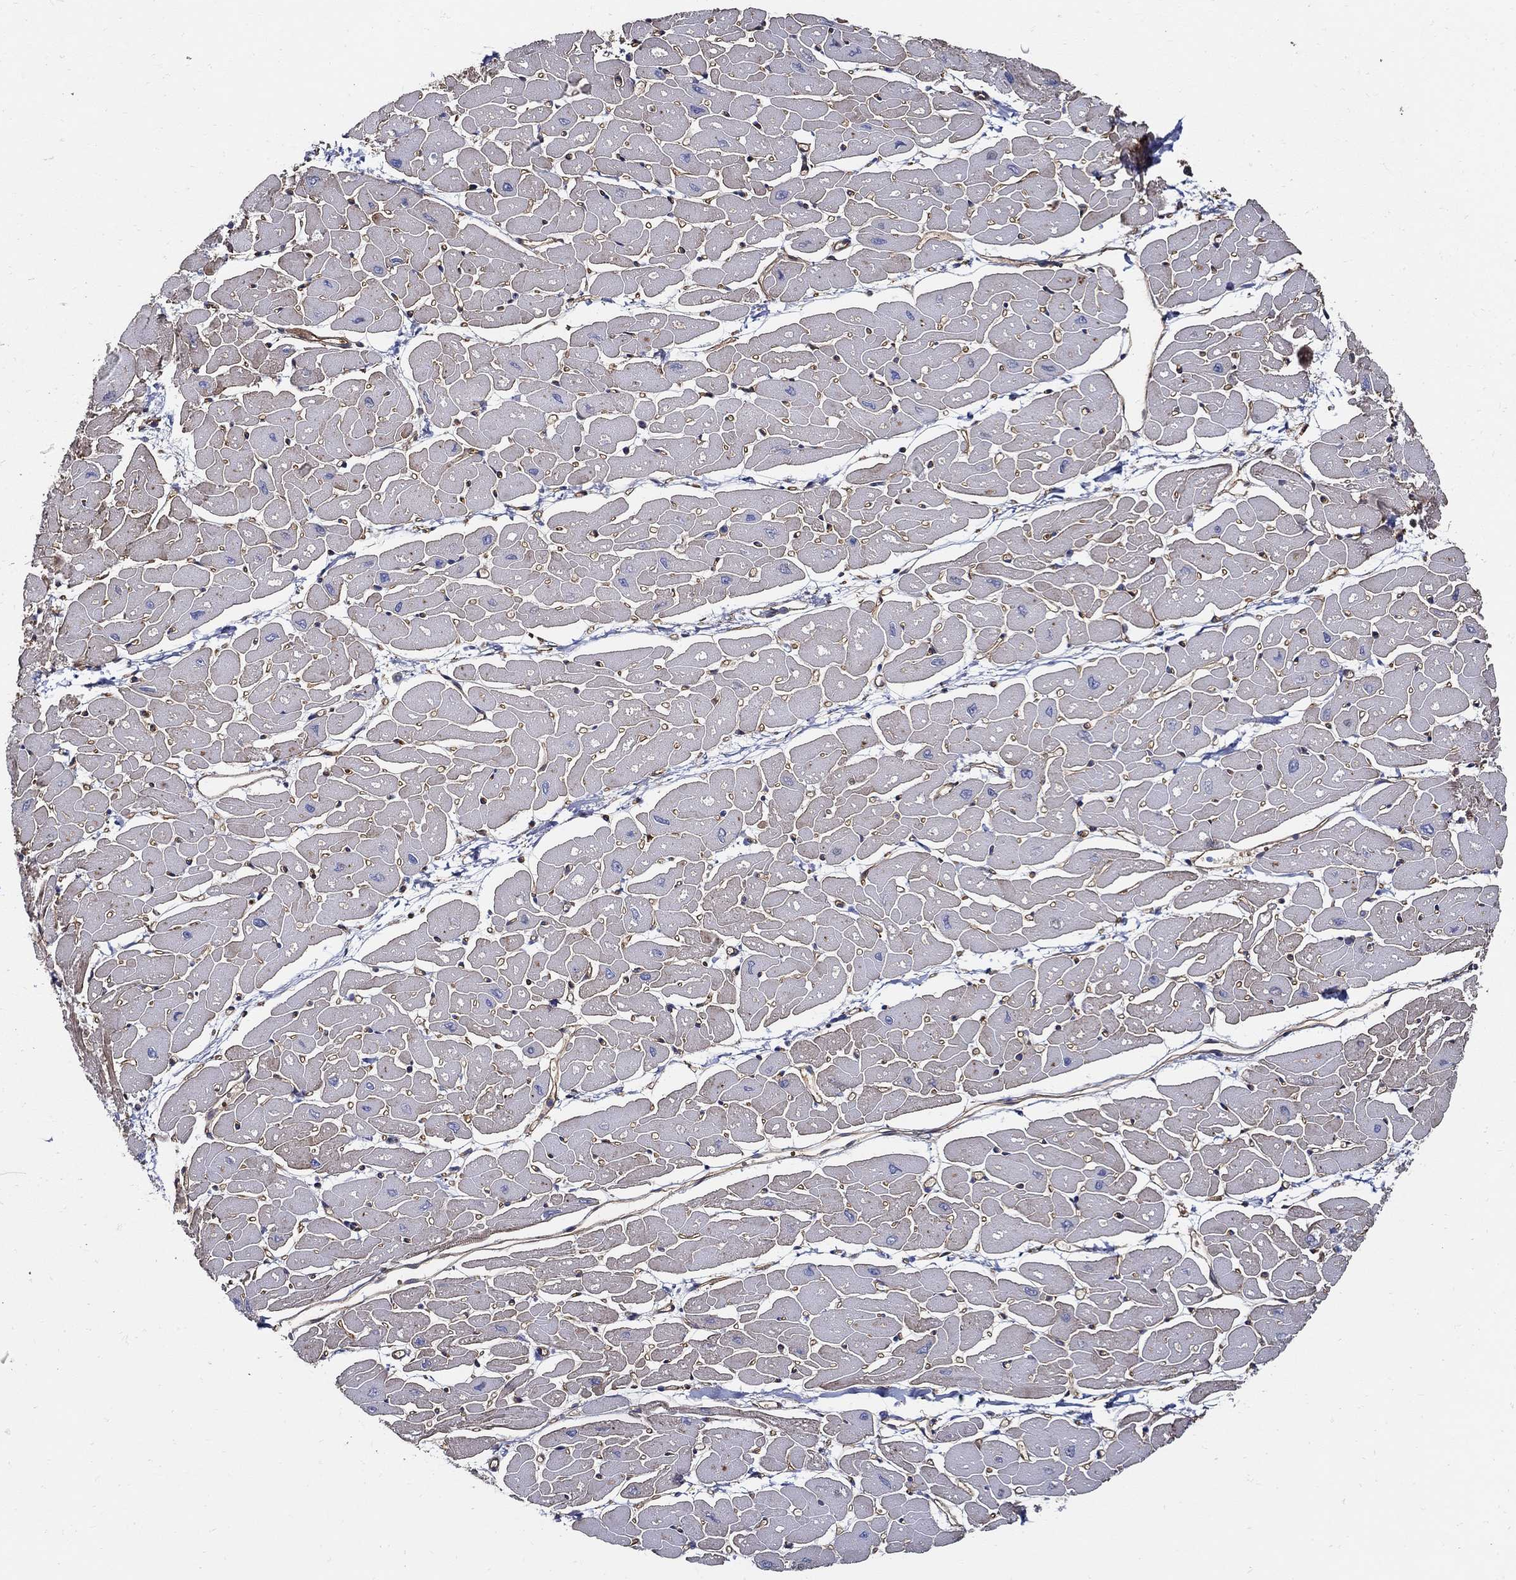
{"staining": {"intensity": "moderate", "quantity": ">75%", "location": "cytoplasmic/membranous"}, "tissue": "heart muscle", "cell_type": "Cardiomyocytes", "image_type": "normal", "snomed": [{"axis": "morphology", "description": "Normal tissue, NOS"}, {"axis": "topography", "description": "Heart"}], "caption": "About >75% of cardiomyocytes in normal heart muscle exhibit moderate cytoplasmic/membranous protein expression as visualized by brown immunohistochemical staining.", "gene": "APBB3", "patient": {"sex": "male", "age": 57}}